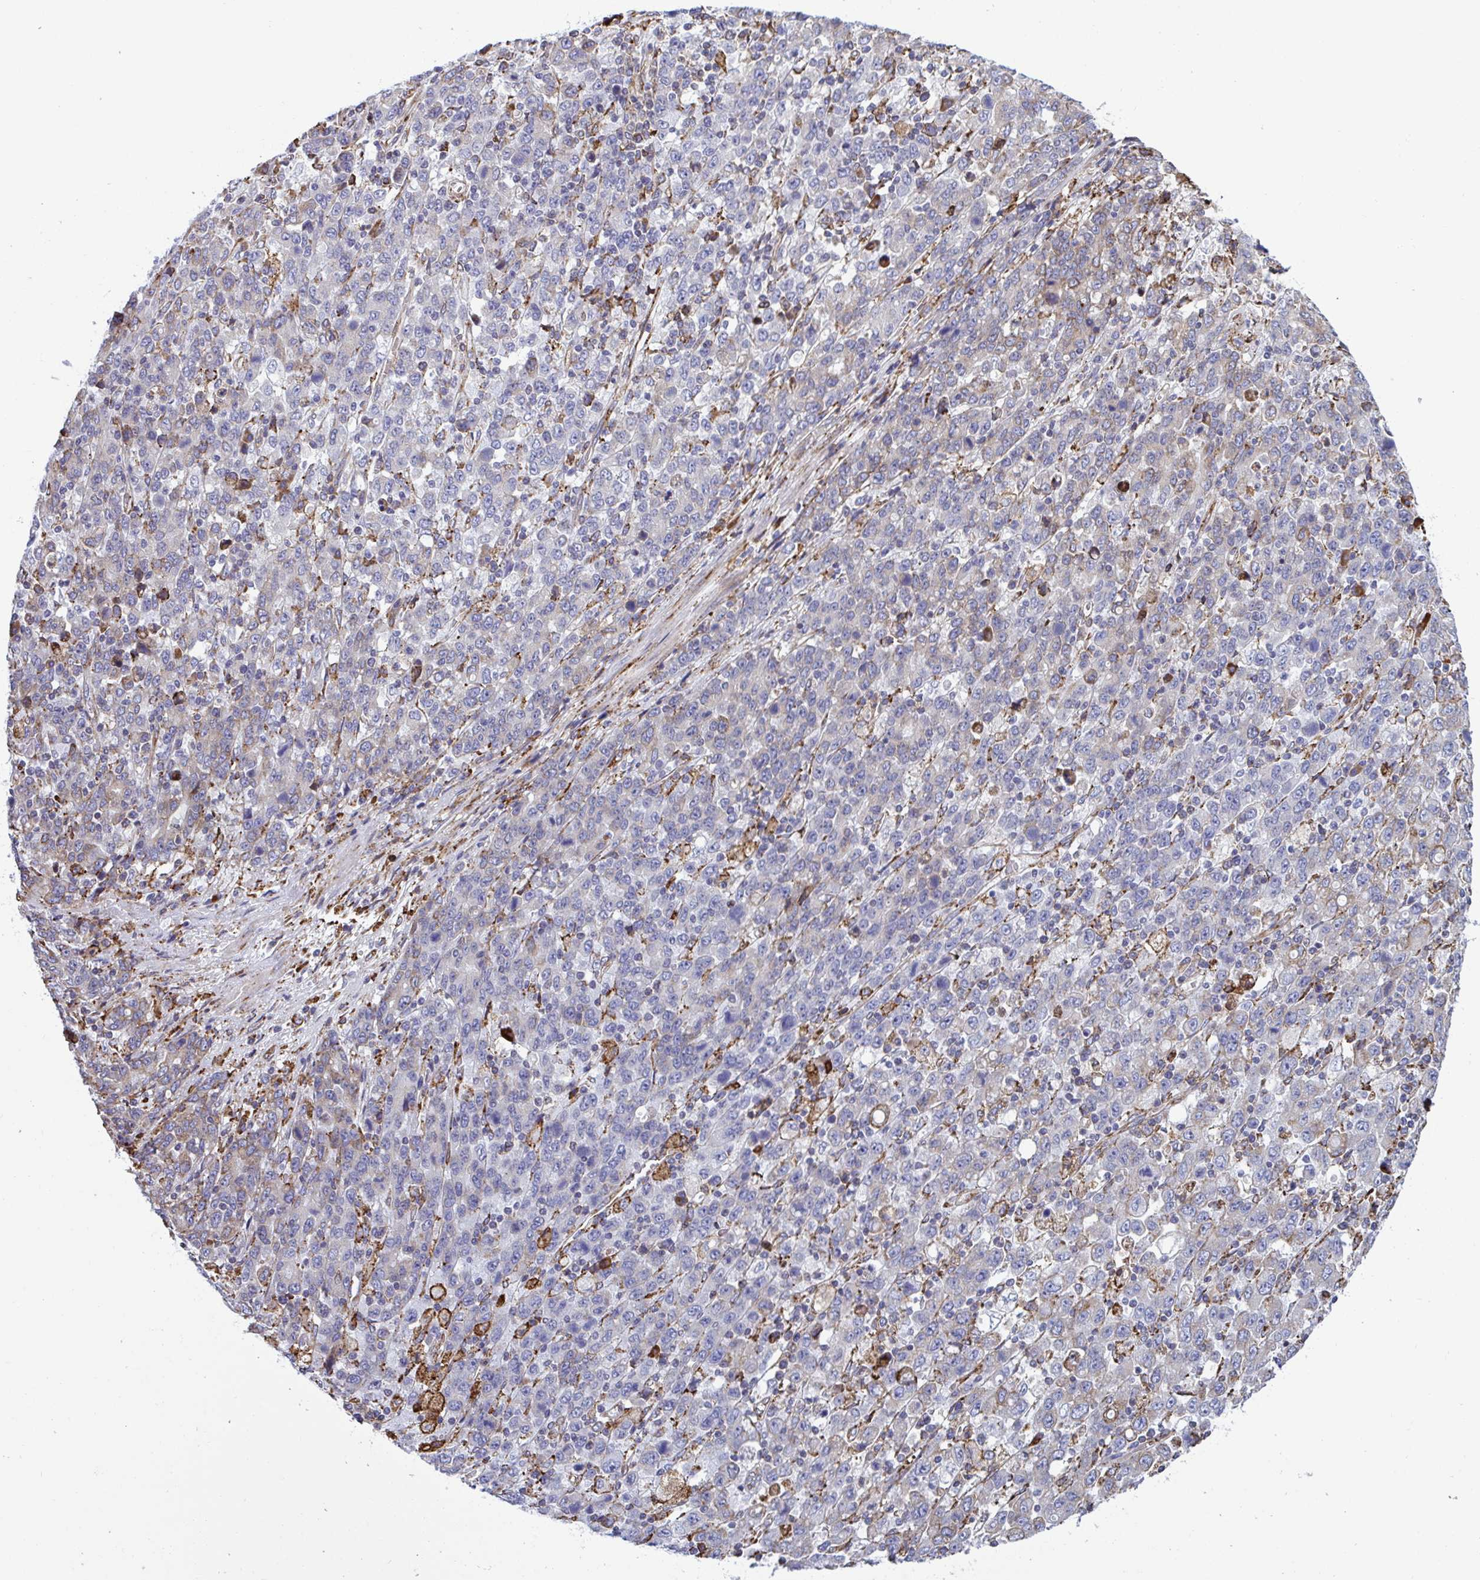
{"staining": {"intensity": "negative", "quantity": "none", "location": "none"}, "tissue": "stomach cancer", "cell_type": "Tumor cells", "image_type": "cancer", "snomed": [{"axis": "morphology", "description": "Adenocarcinoma, NOS"}, {"axis": "topography", "description": "Stomach, upper"}], "caption": "There is no significant expression in tumor cells of stomach cancer. Nuclei are stained in blue.", "gene": "PEAK3", "patient": {"sex": "male", "age": 69}}